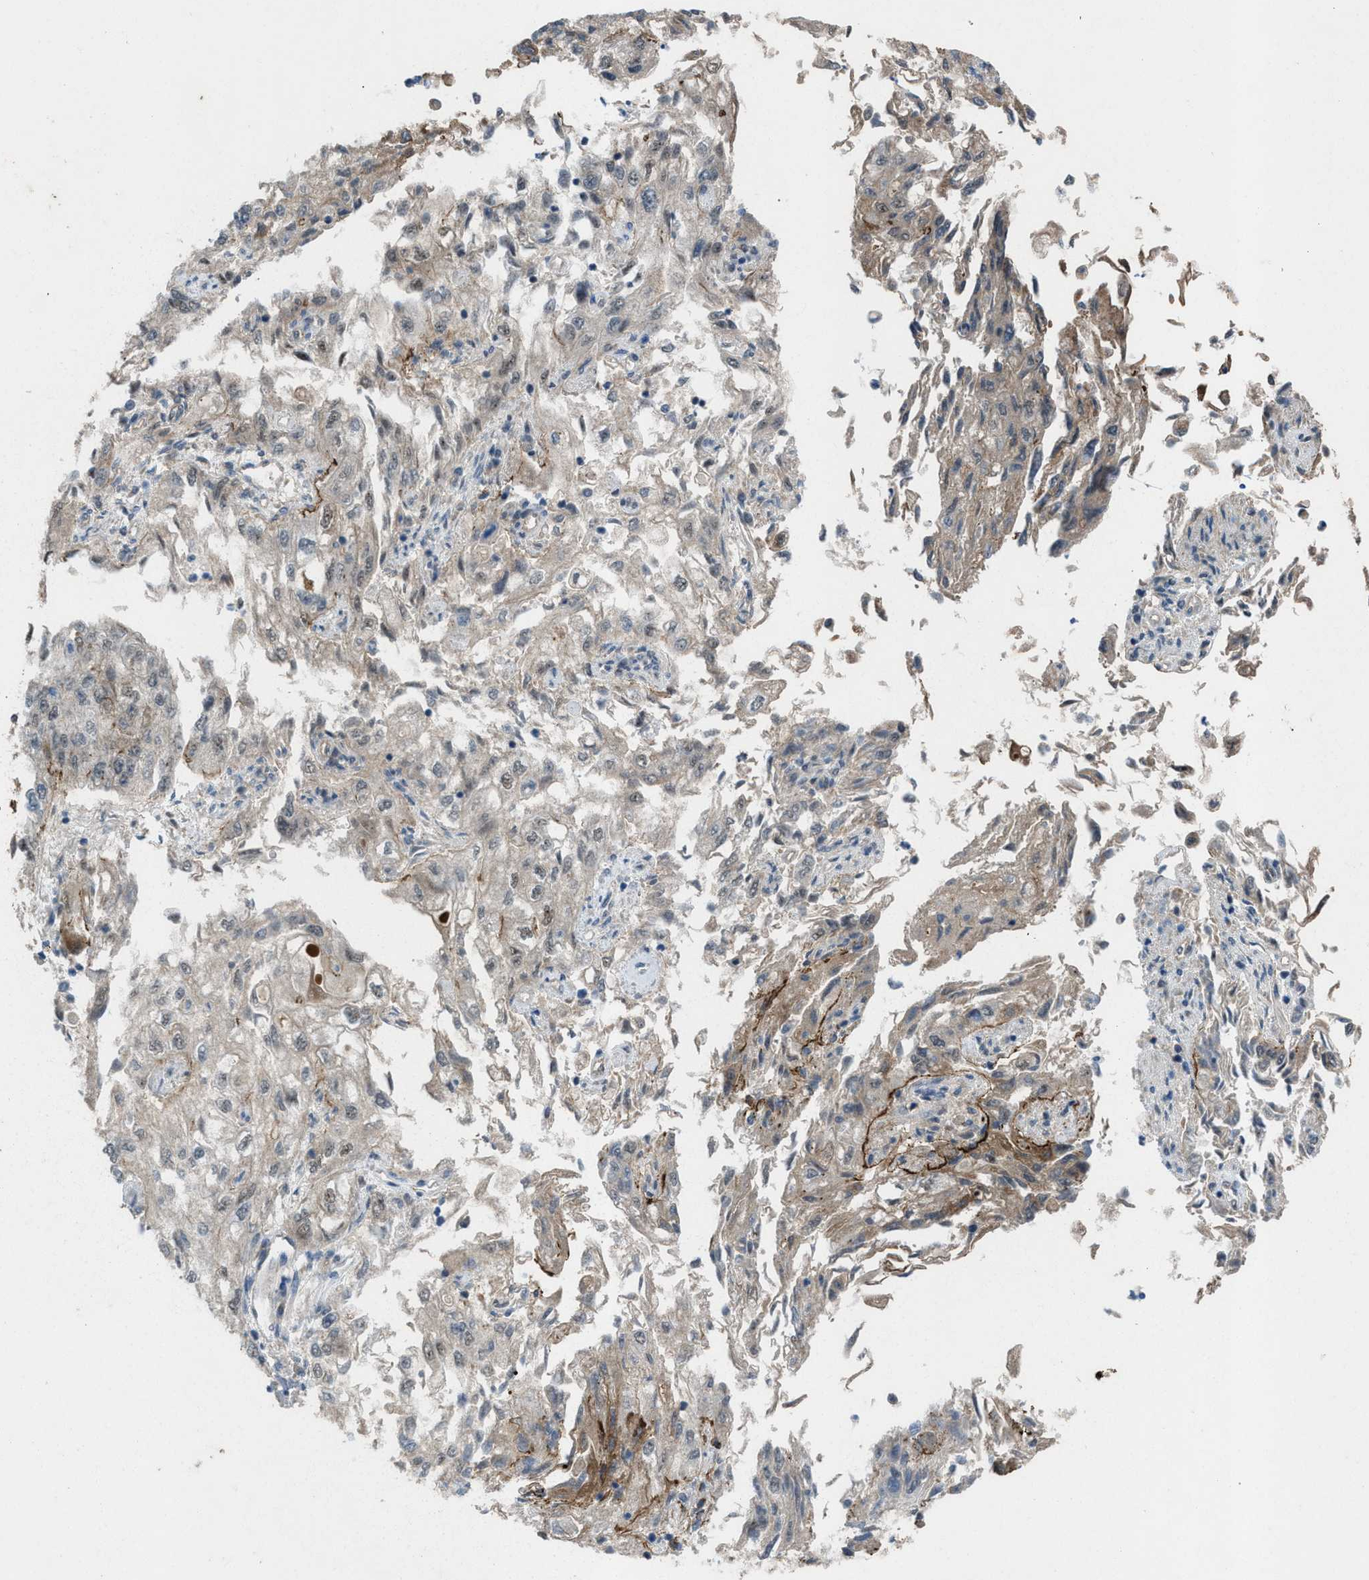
{"staining": {"intensity": "negative", "quantity": "none", "location": "none"}, "tissue": "endometrial cancer", "cell_type": "Tumor cells", "image_type": "cancer", "snomed": [{"axis": "morphology", "description": "Adenocarcinoma, NOS"}, {"axis": "topography", "description": "Endometrium"}], "caption": "Immunohistochemistry (IHC) micrograph of endometrial cancer (adenocarcinoma) stained for a protein (brown), which shows no positivity in tumor cells.", "gene": "PLAA", "patient": {"sex": "female", "age": 49}}